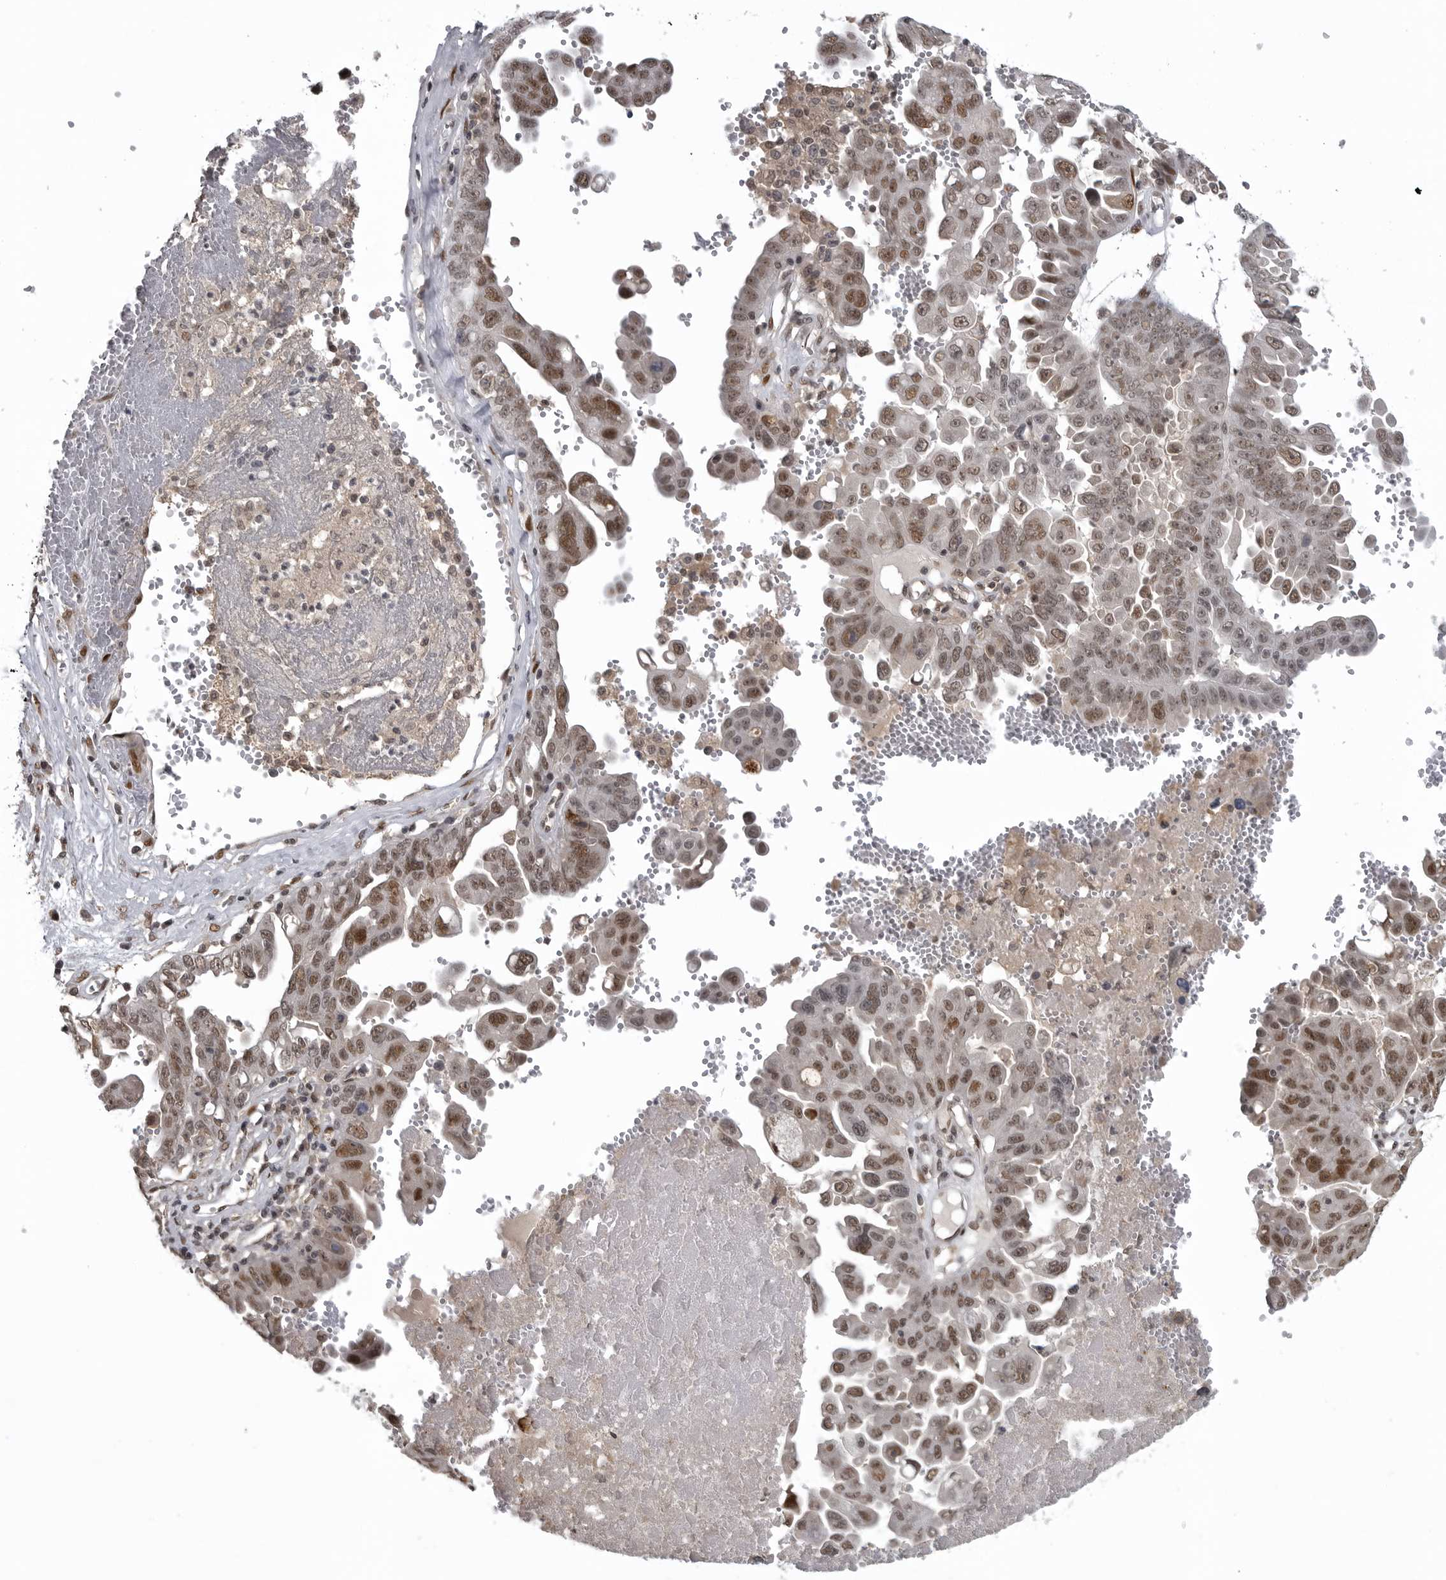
{"staining": {"intensity": "moderate", "quantity": ">75%", "location": "nuclear"}, "tissue": "ovarian cancer", "cell_type": "Tumor cells", "image_type": "cancer", "snomed": [{"axis": "morphology", "description": "Carcinoma, endometroid"}, {"axis": "topography", "description": "Ovary"}], "caption": "Immunohistochemical staining of endometroid carcinoma (ovarian) exhibits medium levels of moderate nuclear expression in about >75% of tumor cells.", "gene": "C8orf58", "patient": {"sex": "female", "age": 62}}